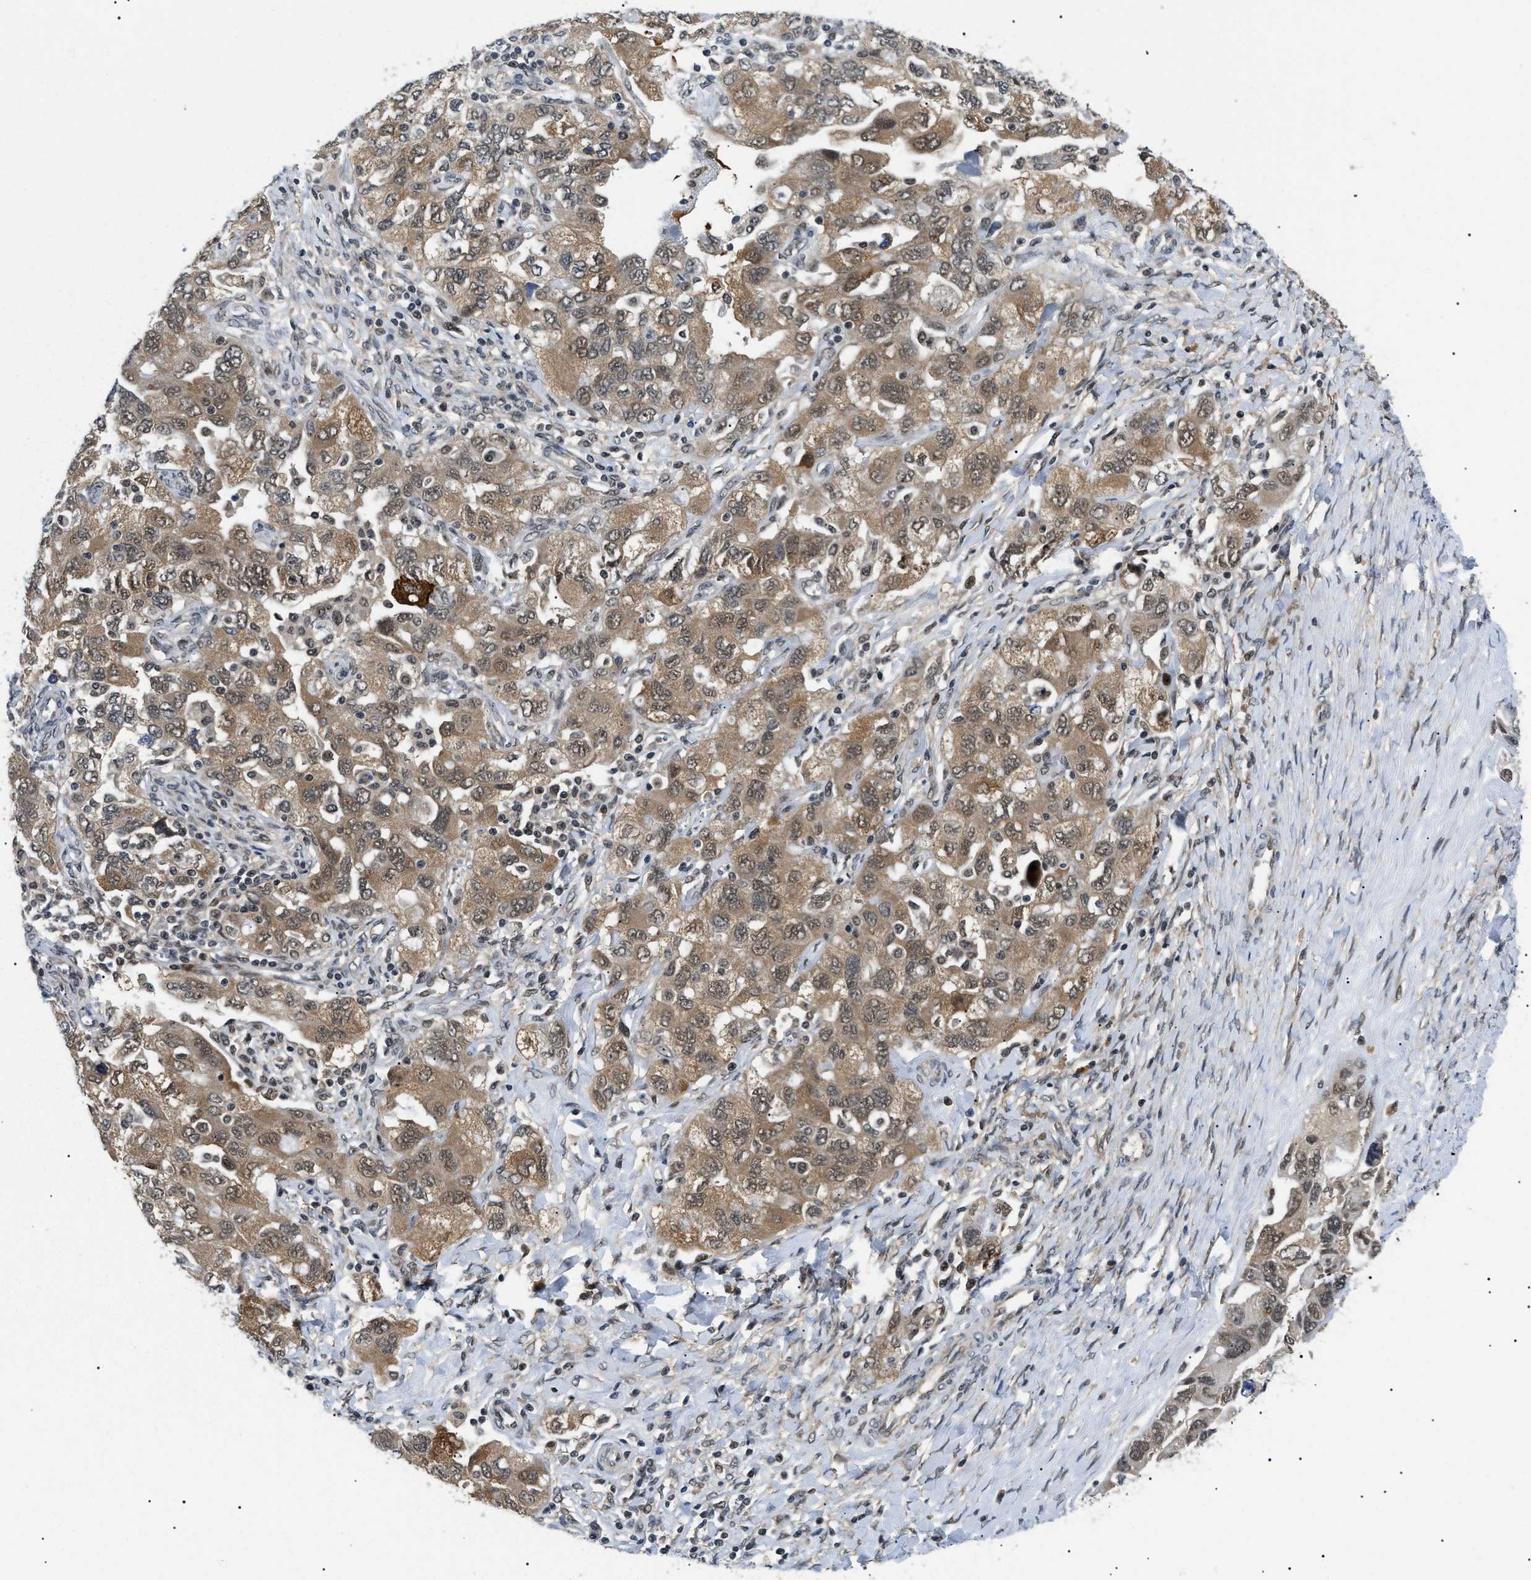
{"staining": {"intensity": "moderate", "quantity": ">75%", "location": "cytoplasmic/membranous,nuclear"}, "tissue": "ovarian cancer", "cell_type": "Tumor cells", "image_type": "cancer", "snomed": [{"axis": "morphology", "description": "Carcinoma, NOS"}, {"axis": "morphology", "description": "Cystadenocarcinoma, serous, NOS"}, {"axis": "topography", "description": "Ovary"}], "caption": "Immunohistochemistry (IHC) (DAB (3,3'-diaminobenzidine)) staining of serous cystadenocarcinoma (ovarian) exhibits moderate cytoplasmic/membranous and nuclear protein expression in about >75% of tumor cells.", "gene": "RBM15", "patient": {"sex": "female", "age": 69}}